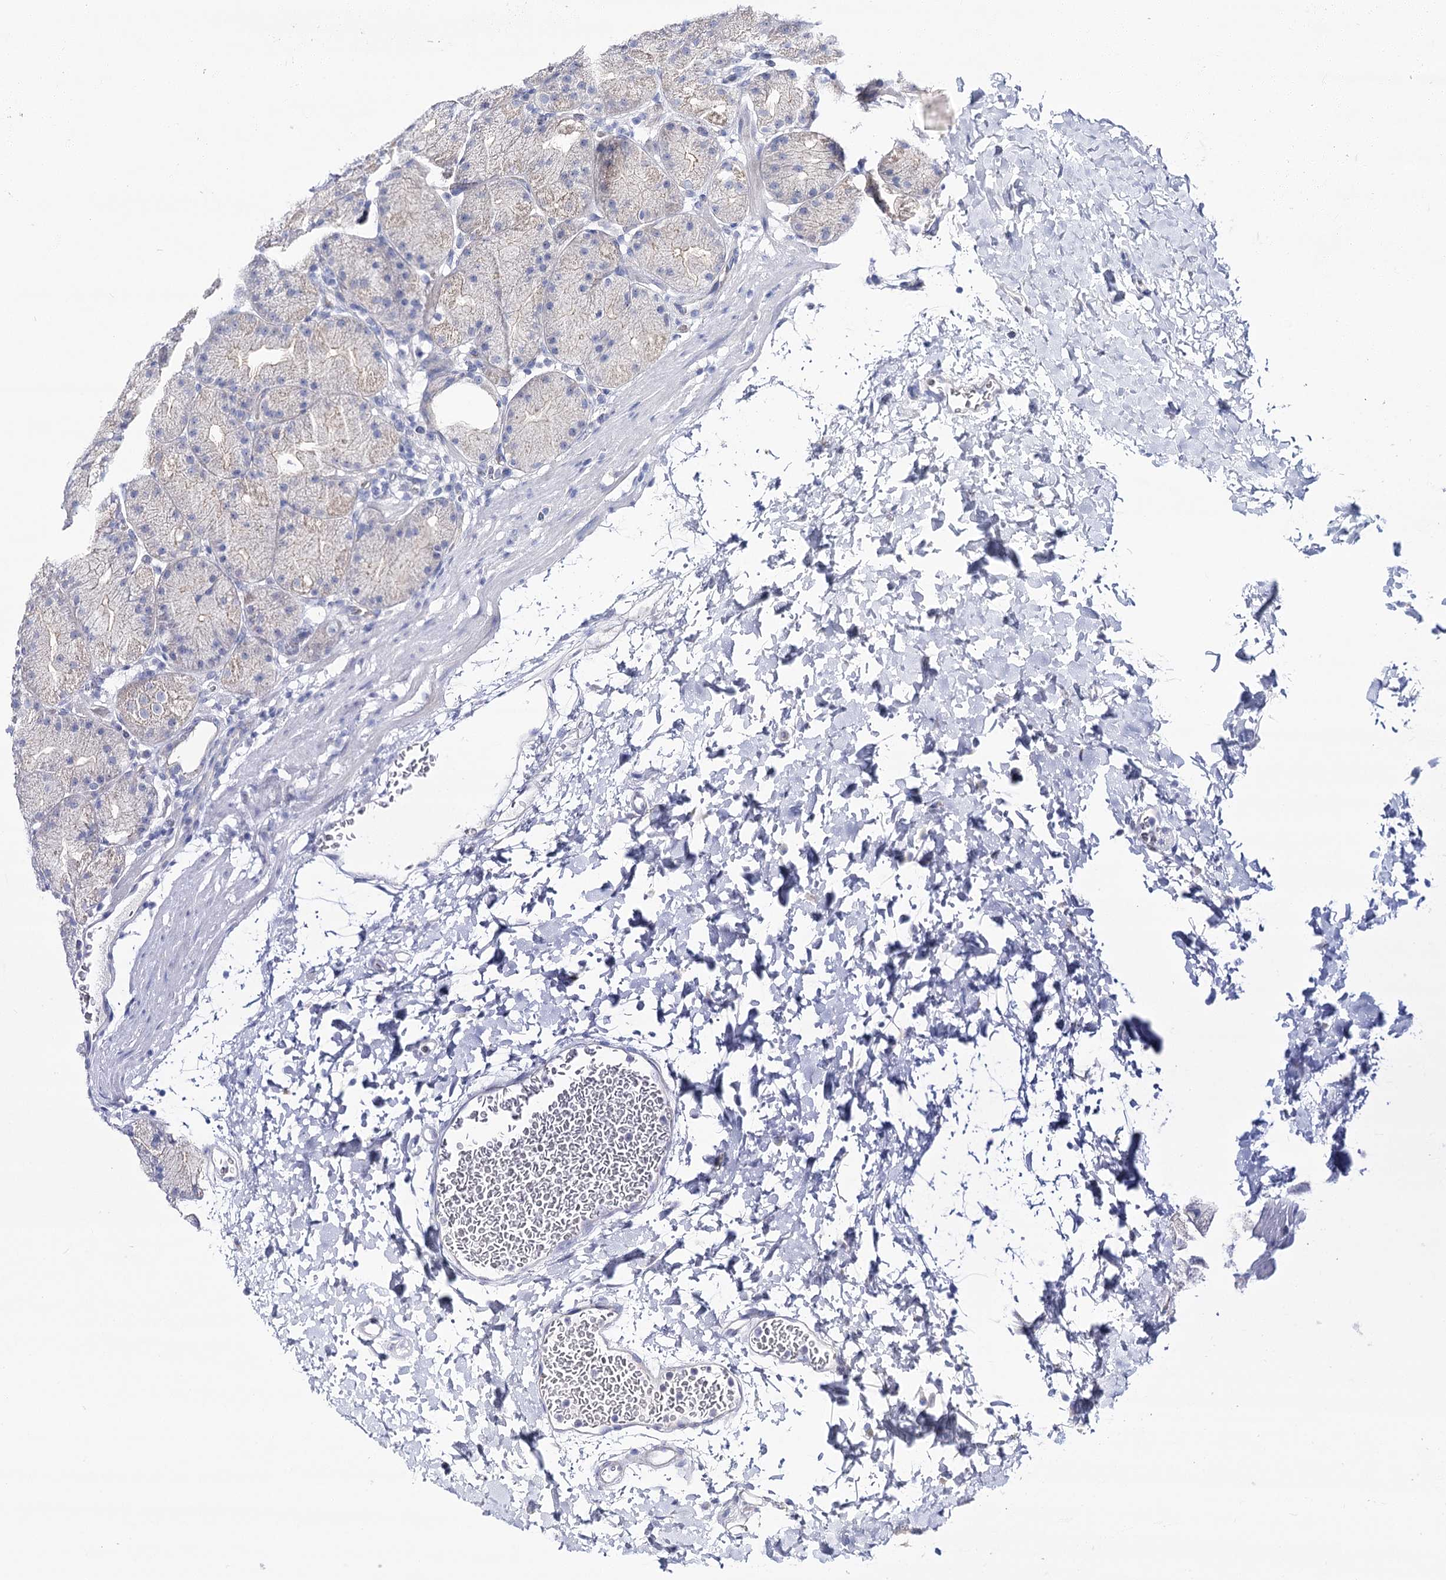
{"staining": {"intensity": "weak", "quantity": "<25%", "location": "cytoplasmic/membranous"}, "tissue": "stomach", "cell_type": "Glandular cells", "image_type": "normal", "snomed": [{"axis": "morphology", "description": "Normal tissue, NOS"}, {"axis": "topography", "description": "Stomach, upper"}, {"axis": "topography", "description": "Stomach"}], "caption": "High magnification brightfield microscopy of benign stomach stained with DAB (3,3'-diaminobenzidine) (brown) and counterstained with hematoxylin (blue): glandular cells show no significant positivity. (DAB (3,3'-diaminobenzidine) immunohistochemistry with hematoxylin counter stain).", "gene": "NRAP", "patient": {"sex": "male", "age": 48}}